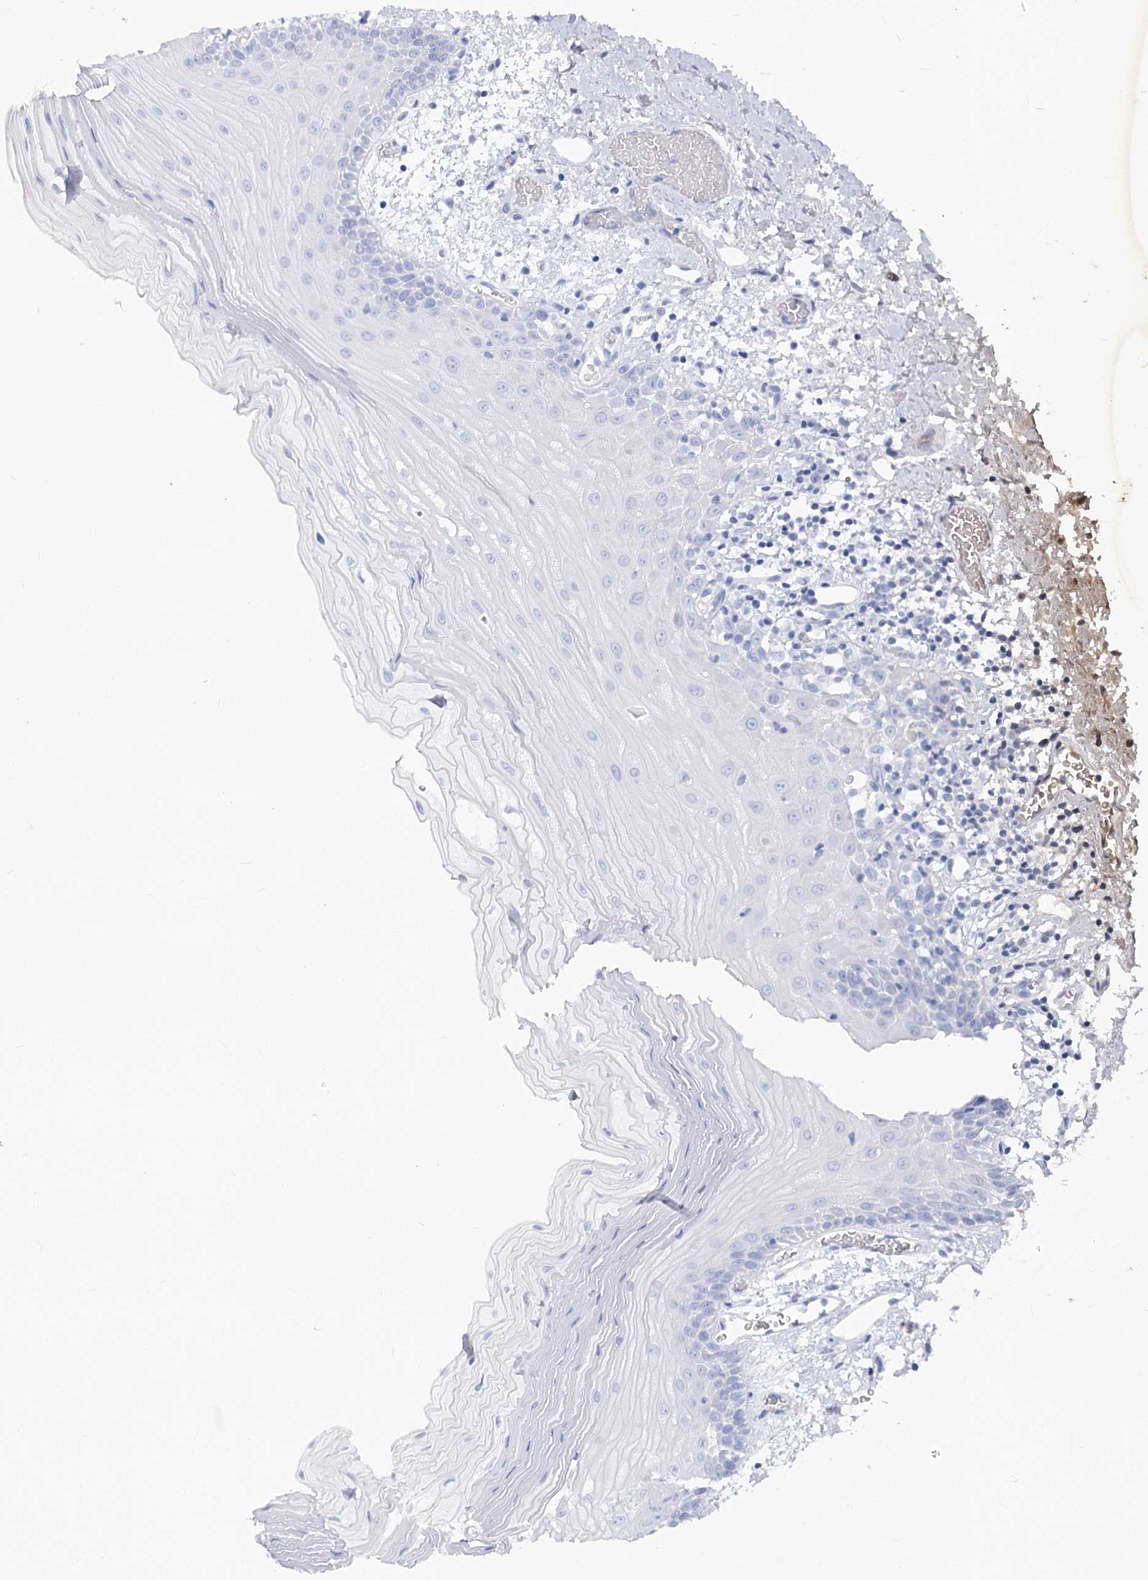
{"staining": {"intensity": "negative", "quantity": "none", "location": "none"}, "tissue": "oral mucosa", "cell_type": "Squamous epithelial cells", "image_type": "normal", "snomed": [{"axis": "morphology", "description": "Normal tissue, NOS"}, {"axis": "topography", "description": "Oral tissue"}], "caption": "Immunohistochemistry (IHC) micrograph of unremarkable oral mucosa: oral mucosa stained with DAB displays no significant protein positivity in squamous epithelial cells.", "gene": "ARSI", "patient": {"sex": "male", "age": 52}}